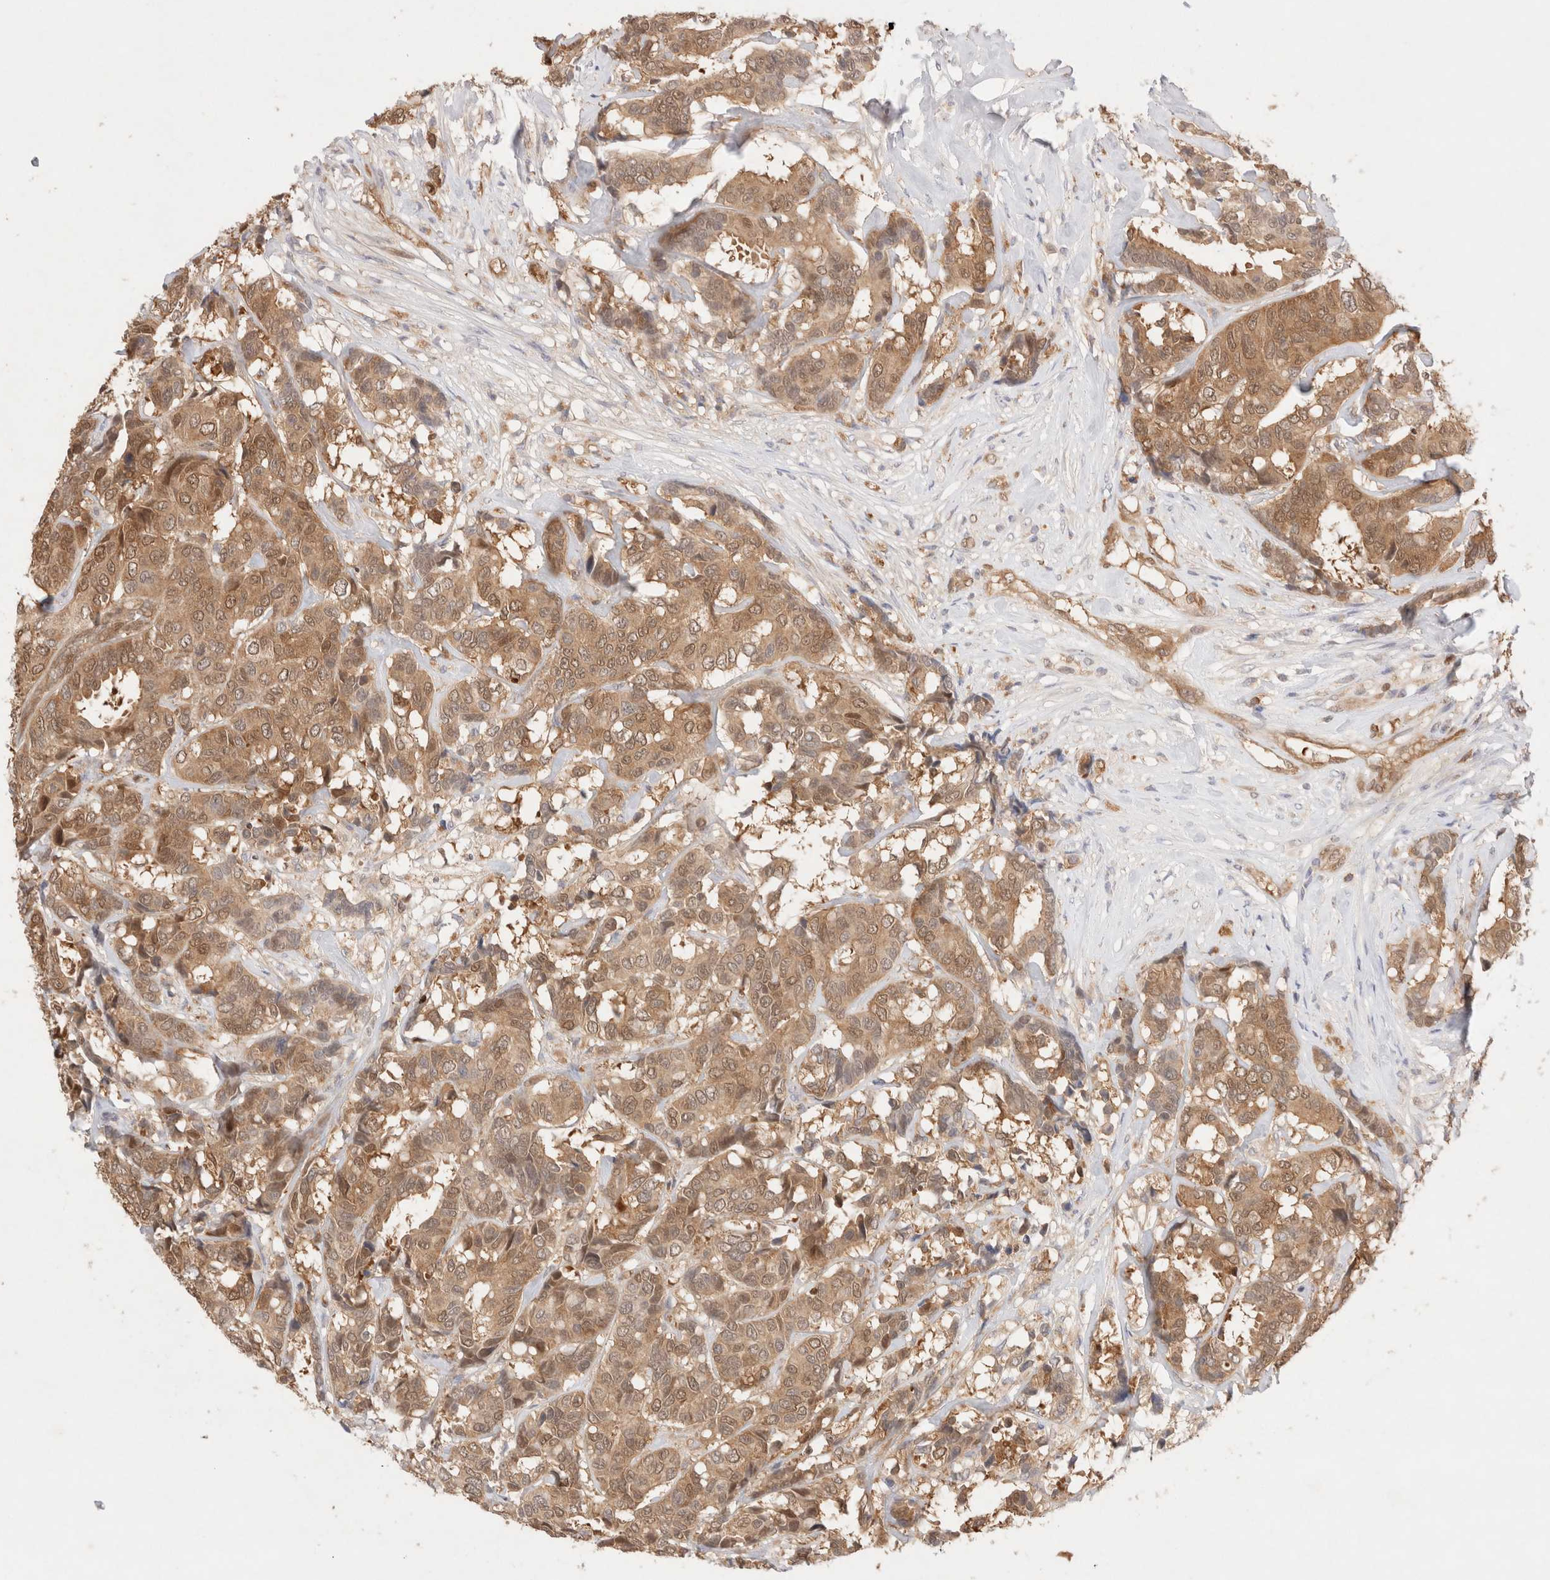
{"staining": {"intensity": "moderate", "quantity": ">75%", "location": "cytoplasmic/membranous"}, "tissue": "breast cancer", "cell_type": "Tumor cells", "image_type": "cancer", "snomed": [{"axis": "morphology", "description": "Duct carcinoma"}, {"axis": "topography", "description": "Breast"}], "caption": "The photomicrograph demonstrates a brown stain indicating the presence of a protein in the cytoplasmic/membranous of tumor cells in infiltrating ductal carcinoma (breast).", "gene": "STARD10", "patient": {"sex": "female", "age": 87}}